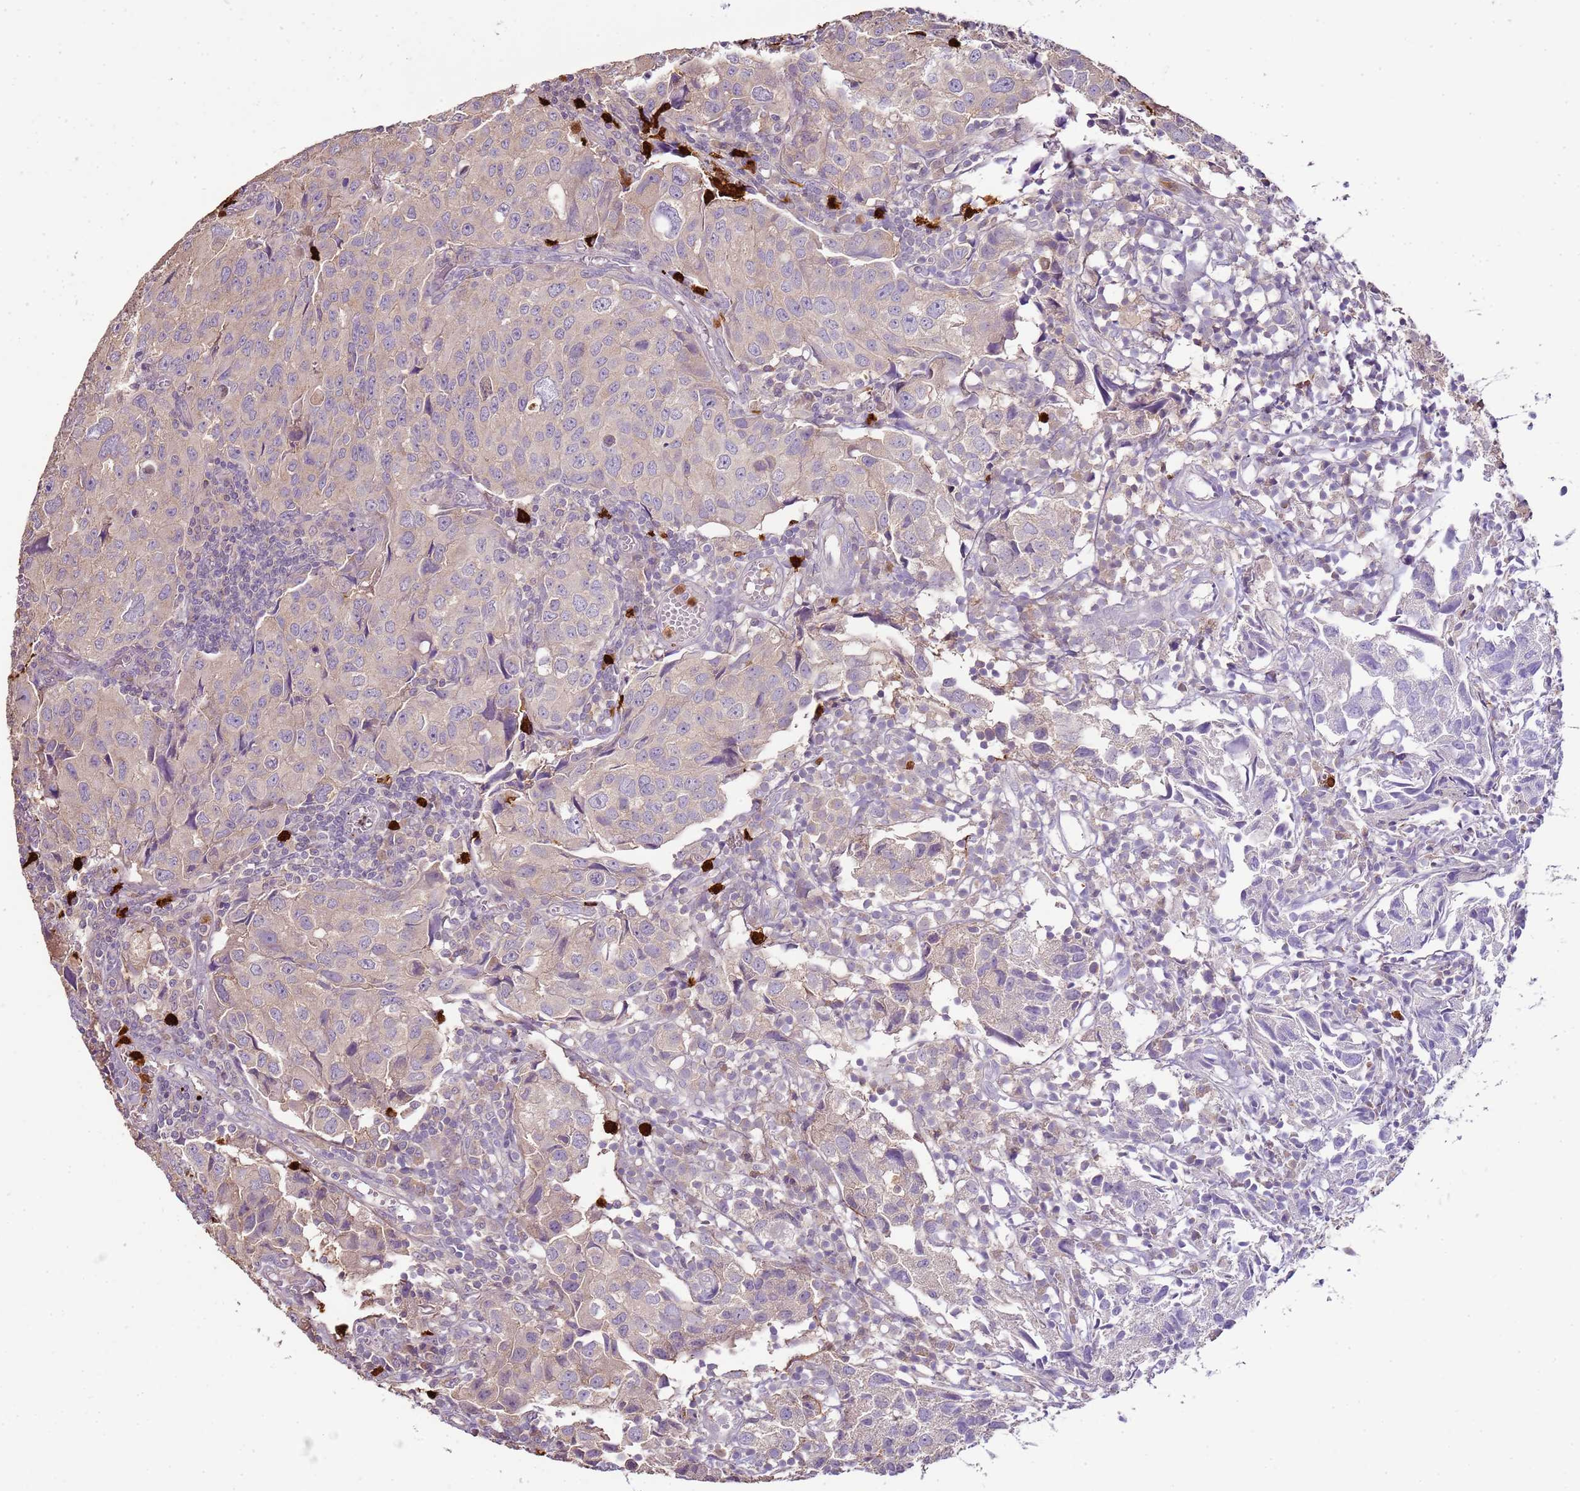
{"staining": {"intensity": "negative", "quantity": "none", "location": "none"}, "tissue": "urothelial cancer", "cell_type": "Tumor cells", "image_type": "cancer", "snomed": [{"axis": "morphology", "description": "Urothelial carcinoma, High grade"}, {"axis": "topography", "description": "Urinary bladder"}], "caption": "Immunohistochemistry of human urothelial cancer reveals no staining in tumor cells.", "gene": "IL2RG", "patient": {"sex": "female", "age": 75}}